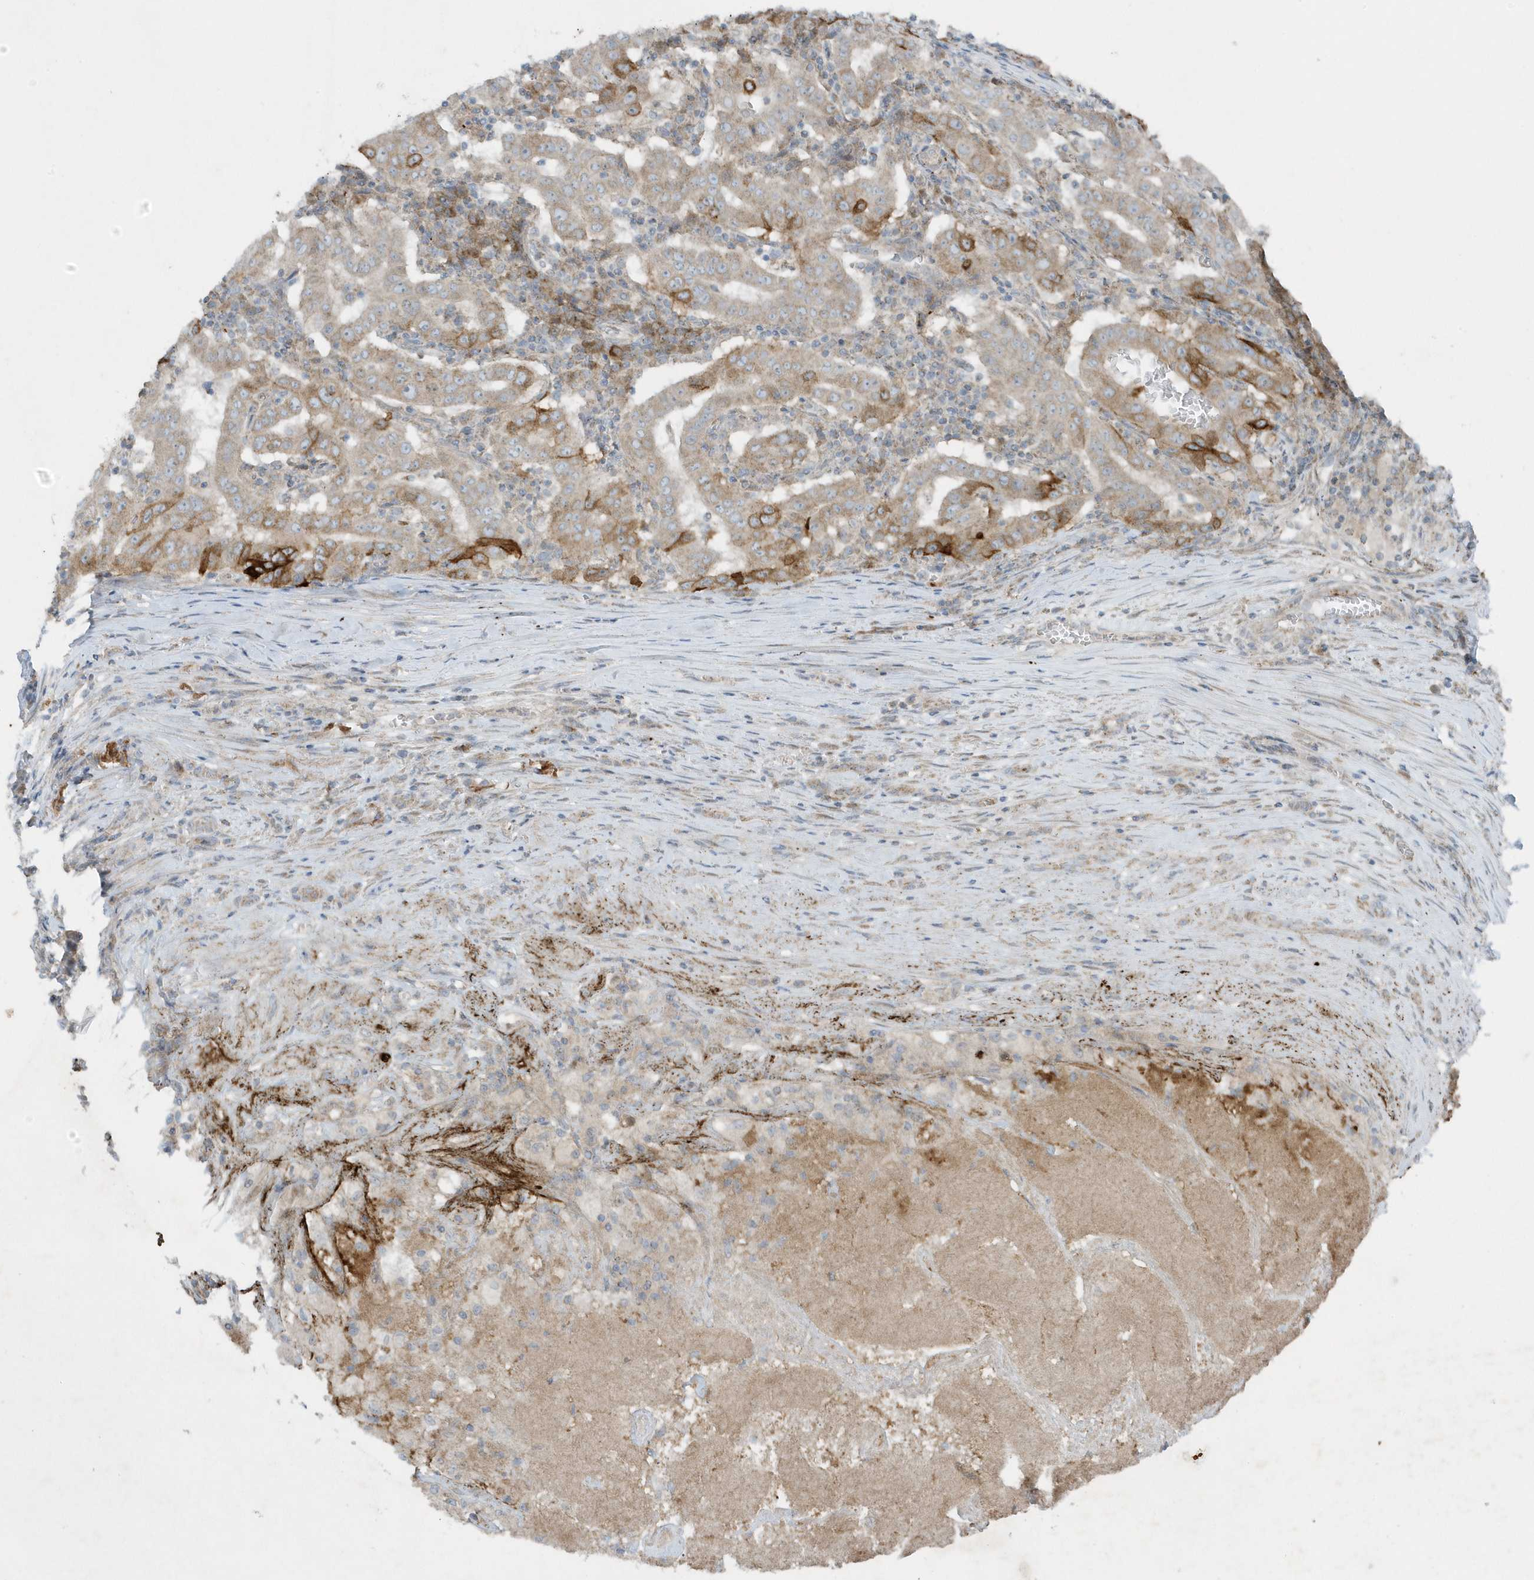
{"staining": {"intensity": "moderate", "quantity": "25%-75%", "location": "cytoplasmic/membranous"}, "tissue": "pancreatic cancer", "cell_type": "Tumor cells", "image_type": "cancer", "snomed": [{"axis": "morphology", "description": "Adenocarcinoma, NOS"}, {"axis": "topography", "description": "Pancreas"}], "caption": "Adenocarcinoma (pancreatic) stained with a brown dye exhibits moderate cytoplasmic/membranous positive staining in about 25%-75% of tumor cells.", "gene": "SLC38A2", "patient": {"sex": "male", "age": 63}}